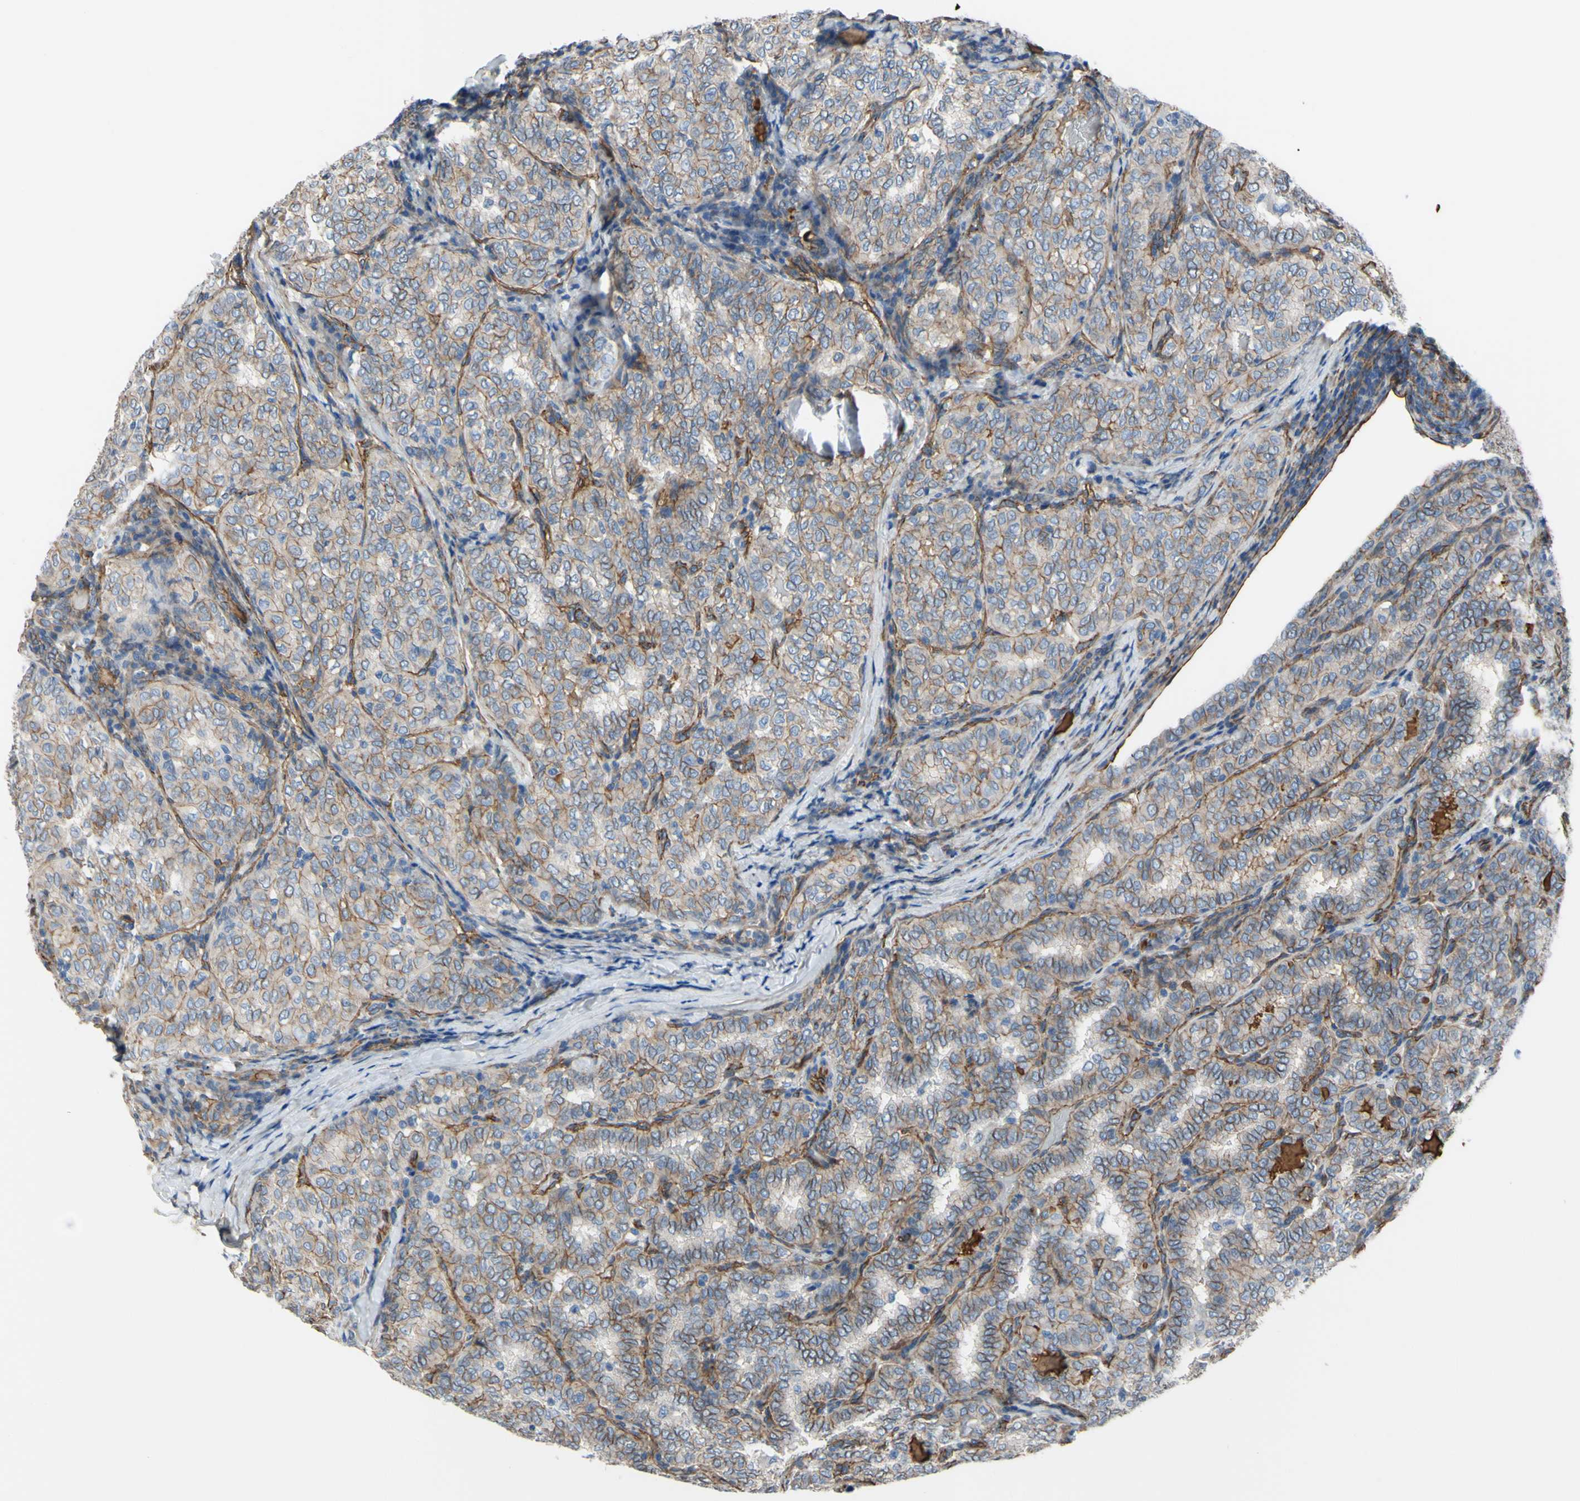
{"staining": {"intensity": "moderate", "quantity": ">75%", "location": "cytoplasmic/membranous"}, "tissue": "thyroid cancer", "cell_type": "Tumor cells", "image_type": "cancer", "snomed": [{"axis": "morphology", "description": "Normal tissue, NOS"}, {"axis": "morphology", "description": "Papillary adenocarcinoma, NOS"}, {"axis": "topography", "description": "Thyroid gland"}], "caption": "This micrograph exhibits IHC staining of human thyroid cancer (papillary adenocarcinoma), with medium moderate cytoplasmic/membranous expression in about >75% of tumor cells.", "gene": "TPBG", "patient": {"sex": "female", "age": 30}}